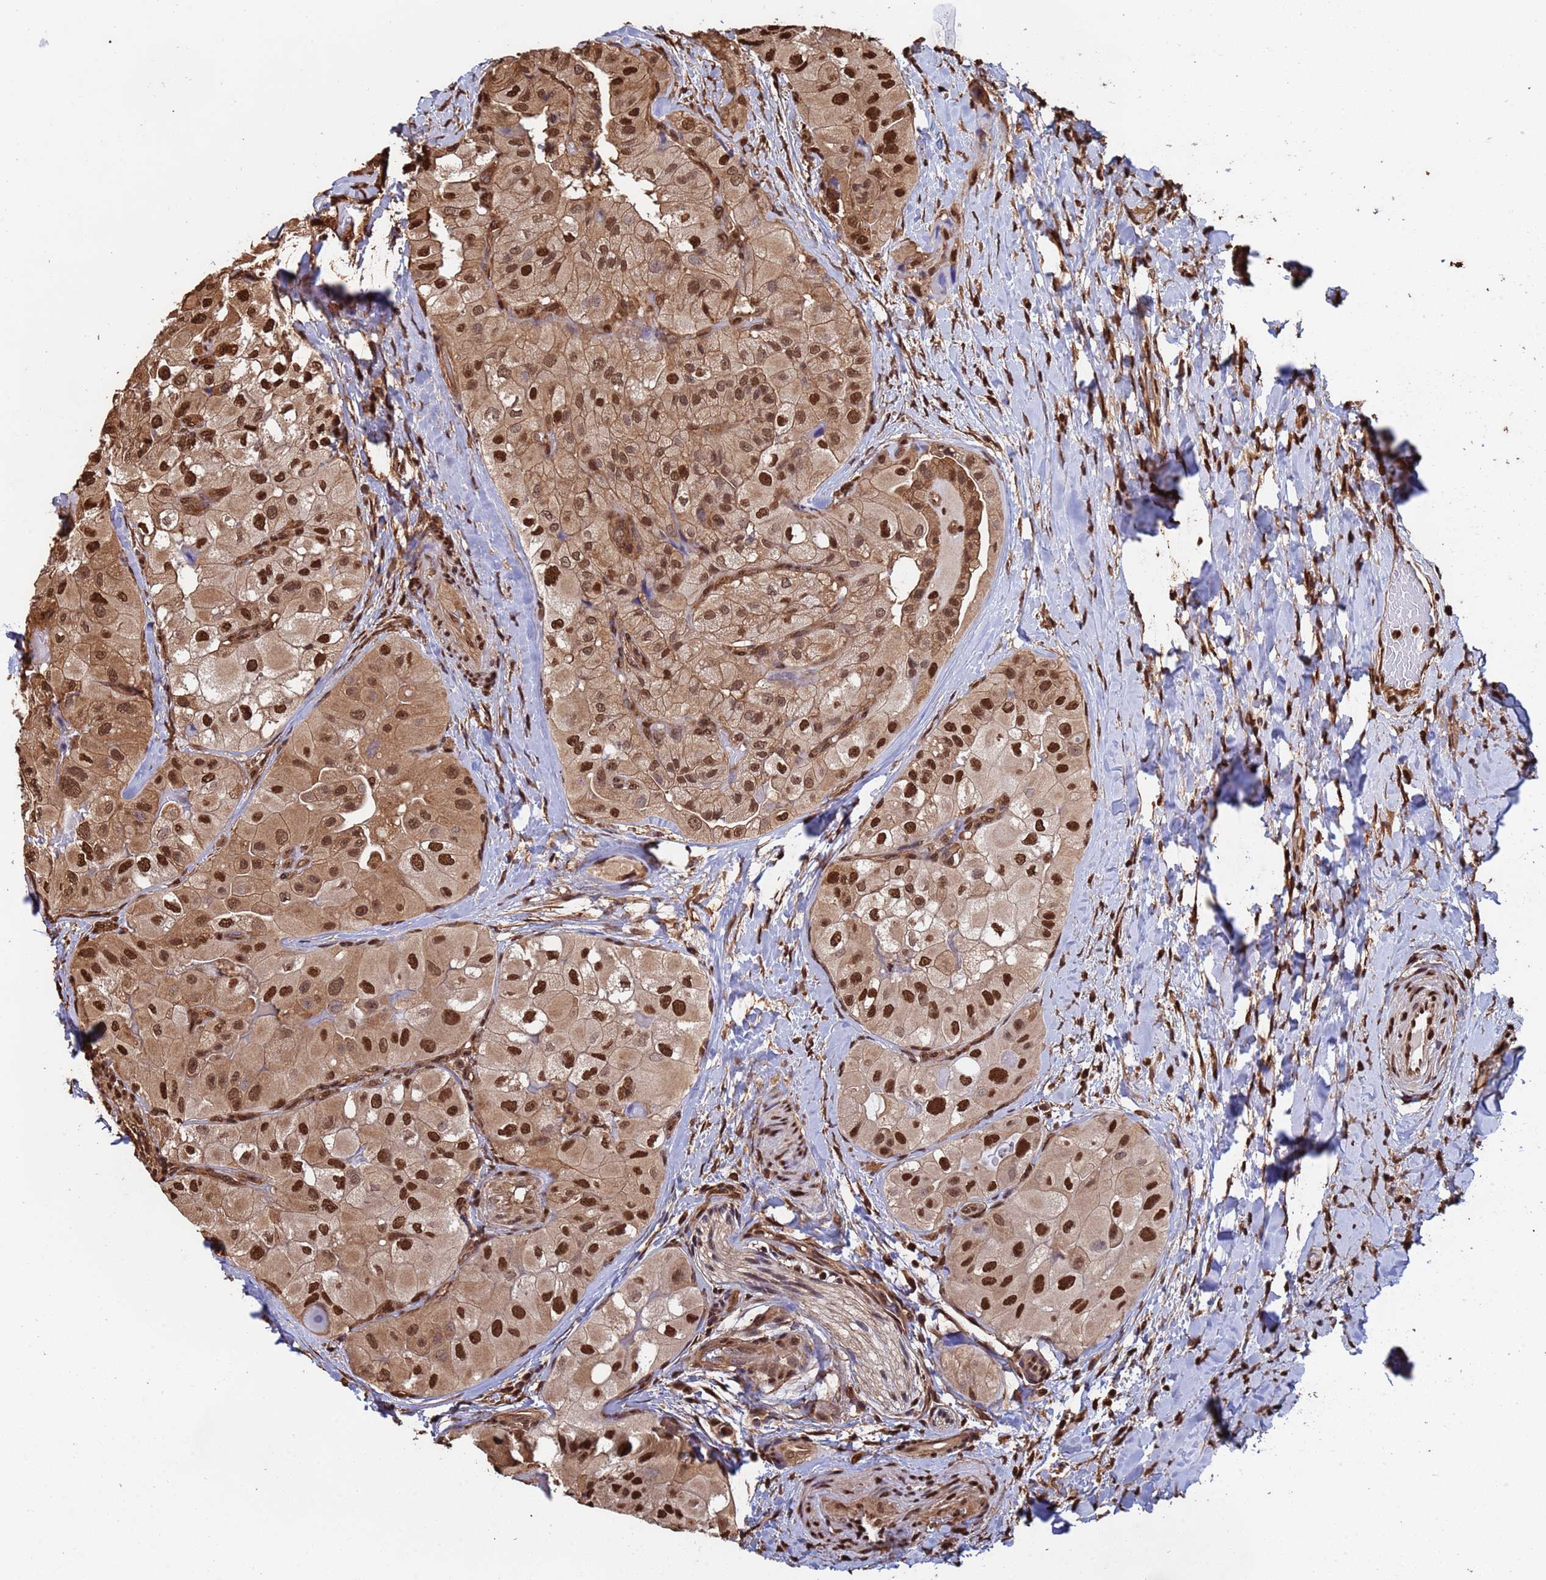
{"staining": {"intensity": "strong", "quantity": ">75%", "location": "cytoplasmic/membranous,nuclear"}, "tissue": "thyroid cancer", "cell_type": "Tumor cells", "image_type": "cancer", "snomed": [{"axis": "morphology", "description": "Normal tissue, NOS"}, {"axis": "morphology", "description": "Papillary adenocarcinoma, NOS"}, {"axis": "topography", "description": "Thyroid gland"}], "caption": "IHC image of thyroid cancer (papillary adenocarcinoma) stained for a protein (brown), which reveals high levels of strong cytoplasmic/membranous and nuclear positivity in about >75% of tumor cells.", "gene": "SUMO4", "patient": {"sex": "female", "age": 59}}